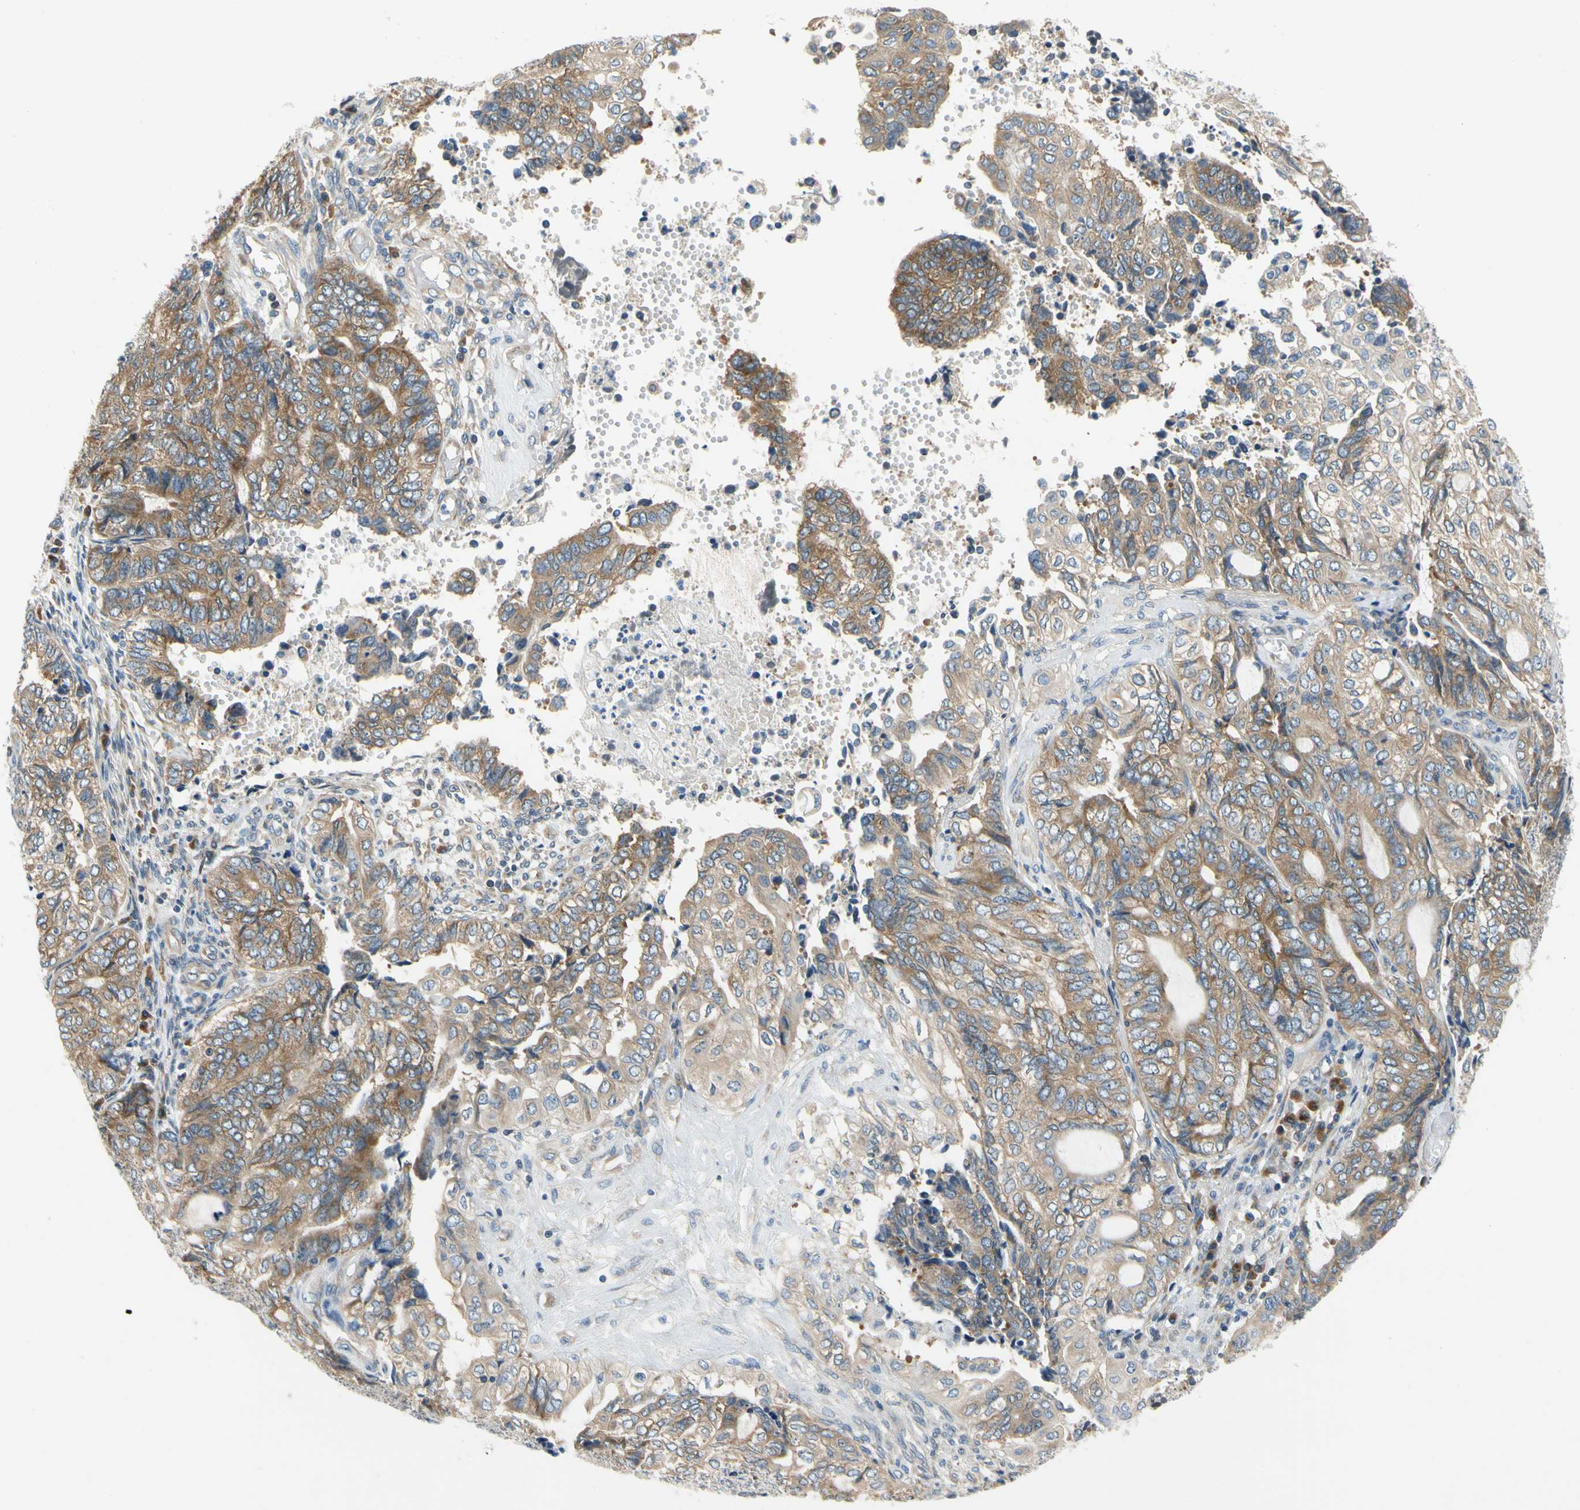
{"staining": {"intensity": "moderate", "quantity": ">75%", "location": "cytoplasmic/membranous"}, "tissue": "endometrial cancer", "cell_type": "Tumor cells", "image_type": "cancer", "snomed": [{"axis": "morphology", "description": "Adenocarcinoma, NOS"}, {"axis": "topography", "description": "Uterus"}, {"axis": "topography", "description": "Endometrium"}], "caption": "Endometrial adenocarcinoma tissue exhibits moderate cytoplasmic/membranous expression in about >75% of tumor cells Nuclei are stained in blue.", "gene": "LRRC47", "patient": {"sex": "female", "age": 70}}